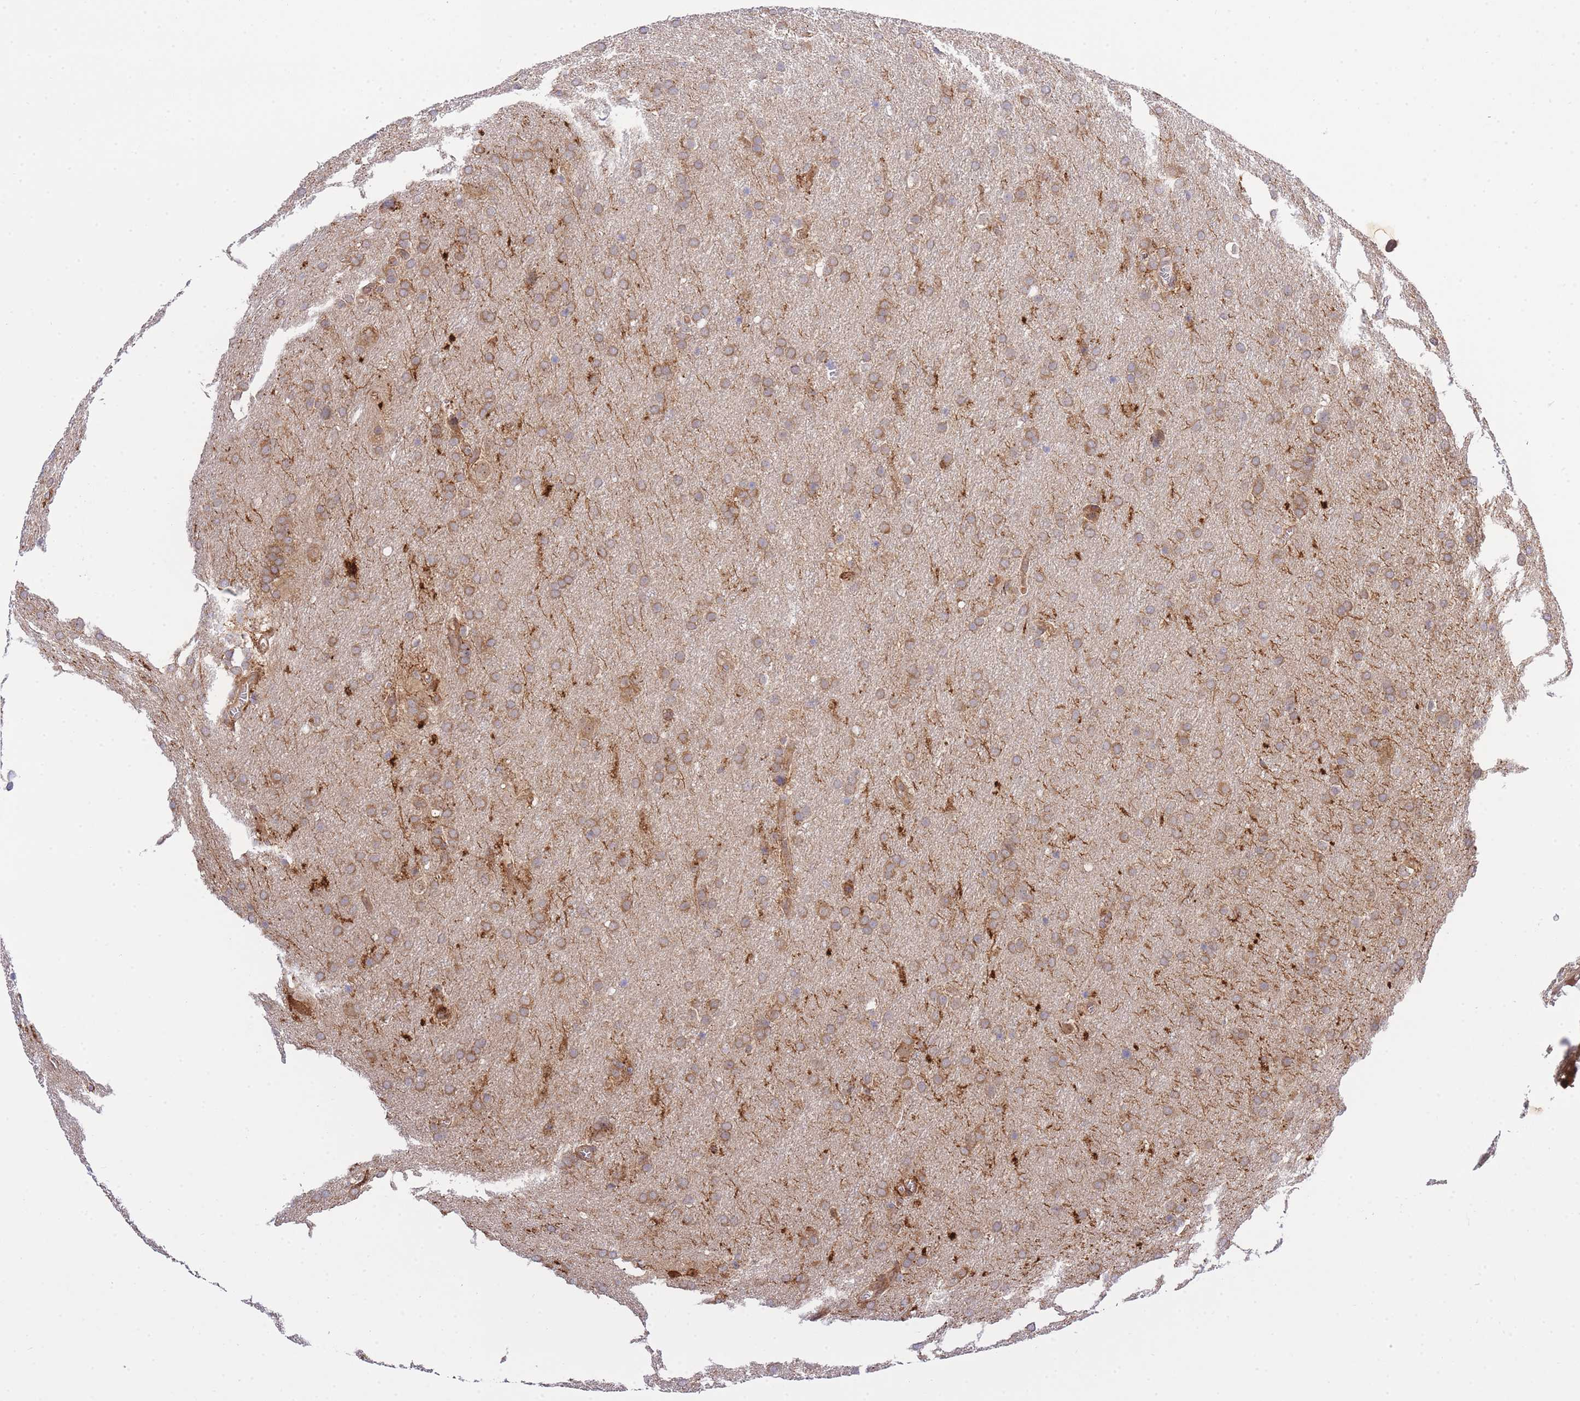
{"staining": {"intensity": "moderate", "quantity": ">75%", "location": "cytoplasmic/membranous"}, "tissue": "glioma", "cell_type": "Tumor cells", "image_type": "cancer", "snomed": [{"axis": "morphology", "description": "Glioma, malignant, Low grade"}, {"axis": "topography", "description": "Brain"}], "caption": "There is medium levels of moderate cytoplasmic/membranous positivity in tumor cells of glioma, as demonstrated by immunohistochemical staining (brown color).", "gene": "EIF2B2", "patient": {"sex": "female", "age": 32}}